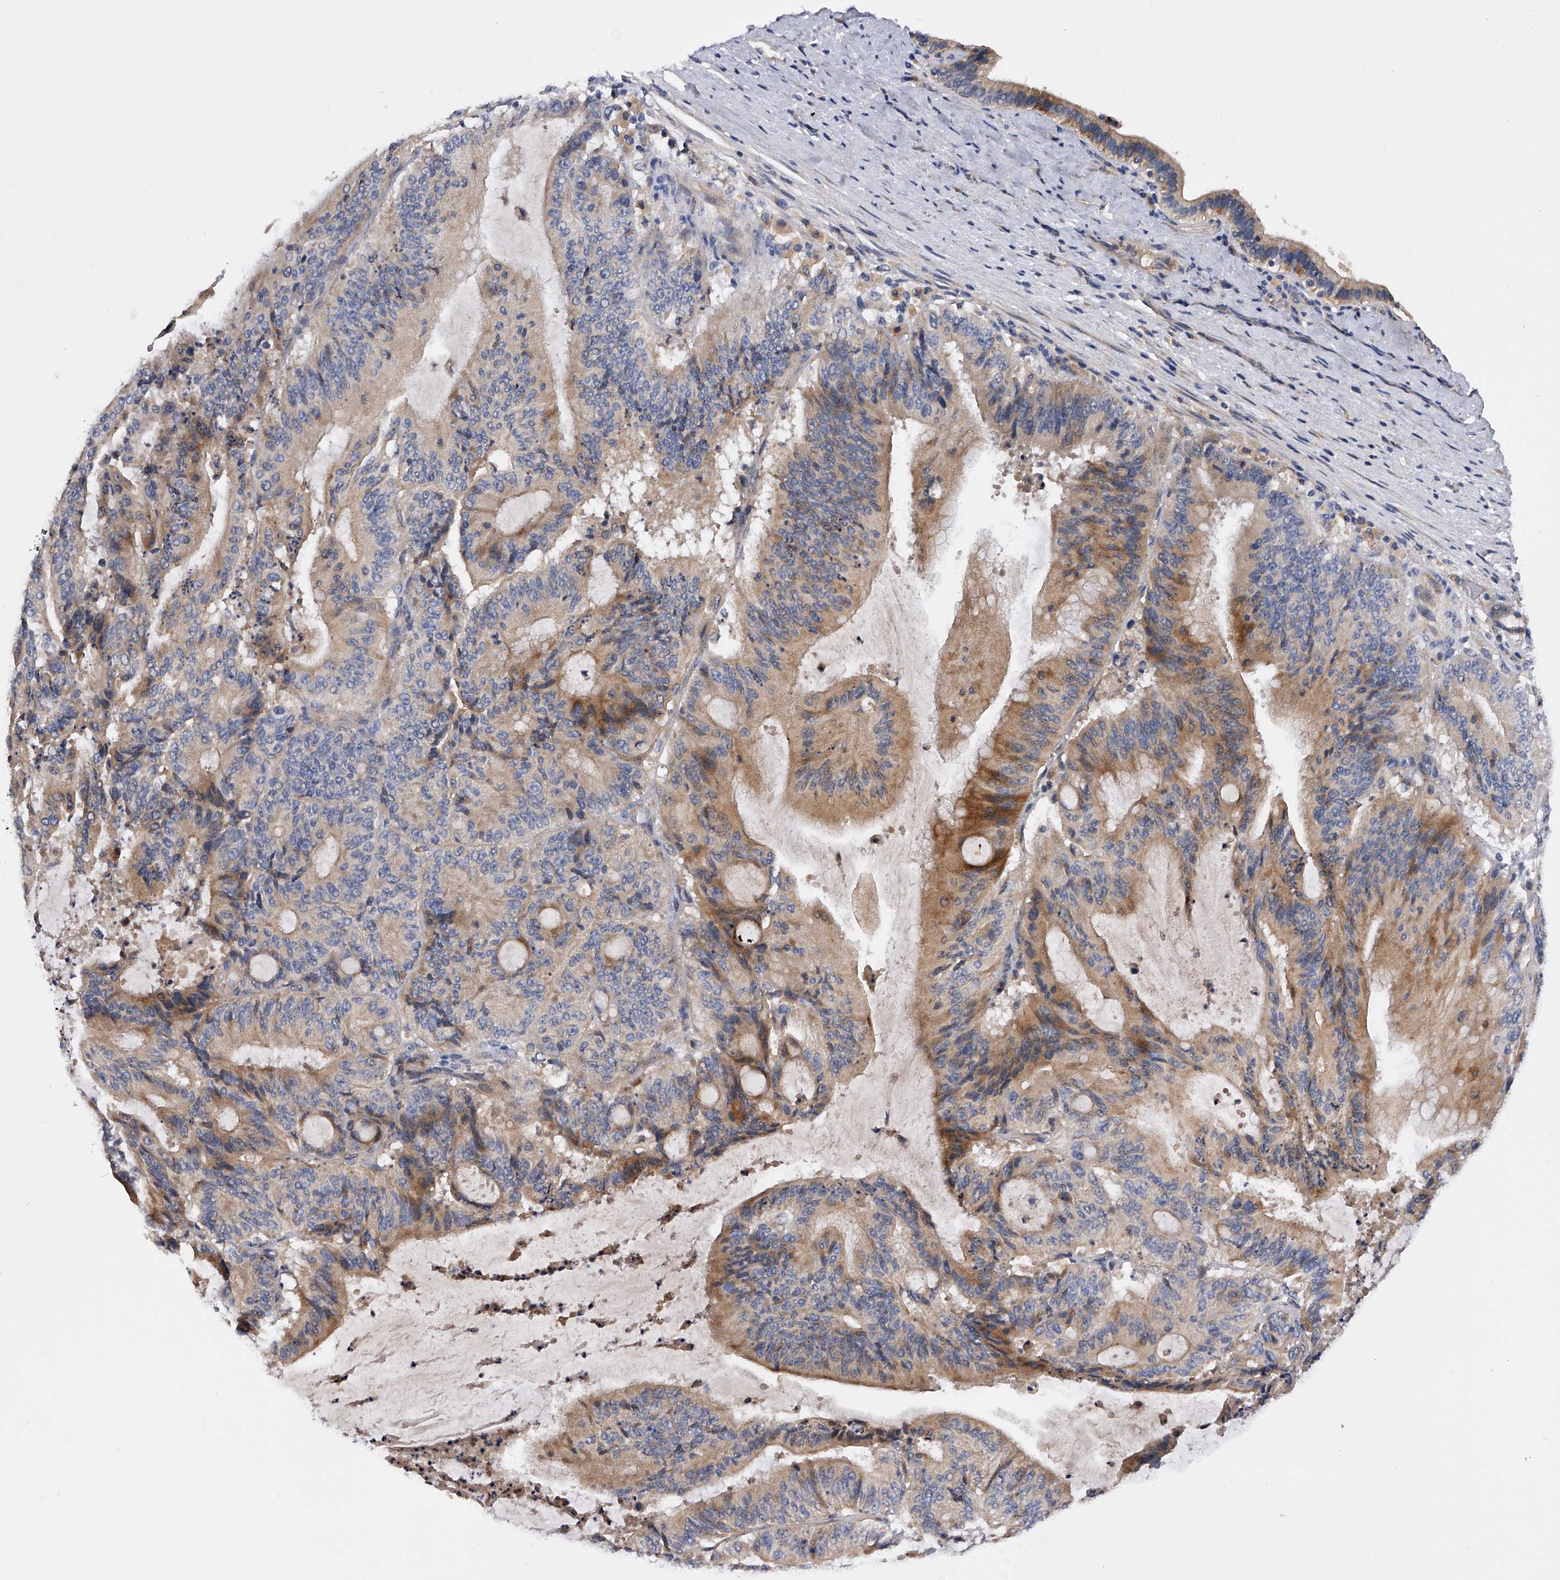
{"staining": {"intensity": "moderate", "quantity": "<25%", "location": "cytoplasmic/membranous"}, "tissue": "liver cancer", "cell_type": "Tumor cells", "image_type": "cancer", "snomed": [{"axis": "morphology", "description": "Normal tissue, NOS"}, {"axis": "morphology", "description": "Cholangiocarcinoma"}, {"axis": "topography", "description": "Liver"}, {"axis": "topography", "description": "Peripheral nerve tissue"}], "caption": "A brown stain labels moderate cytoplasmic/membranous positivity of a protein in human cholangiocarcinoma (liver) tumor cells.", "gene": "ARL4C", "patient": {"sex": "female", "age": 73}}